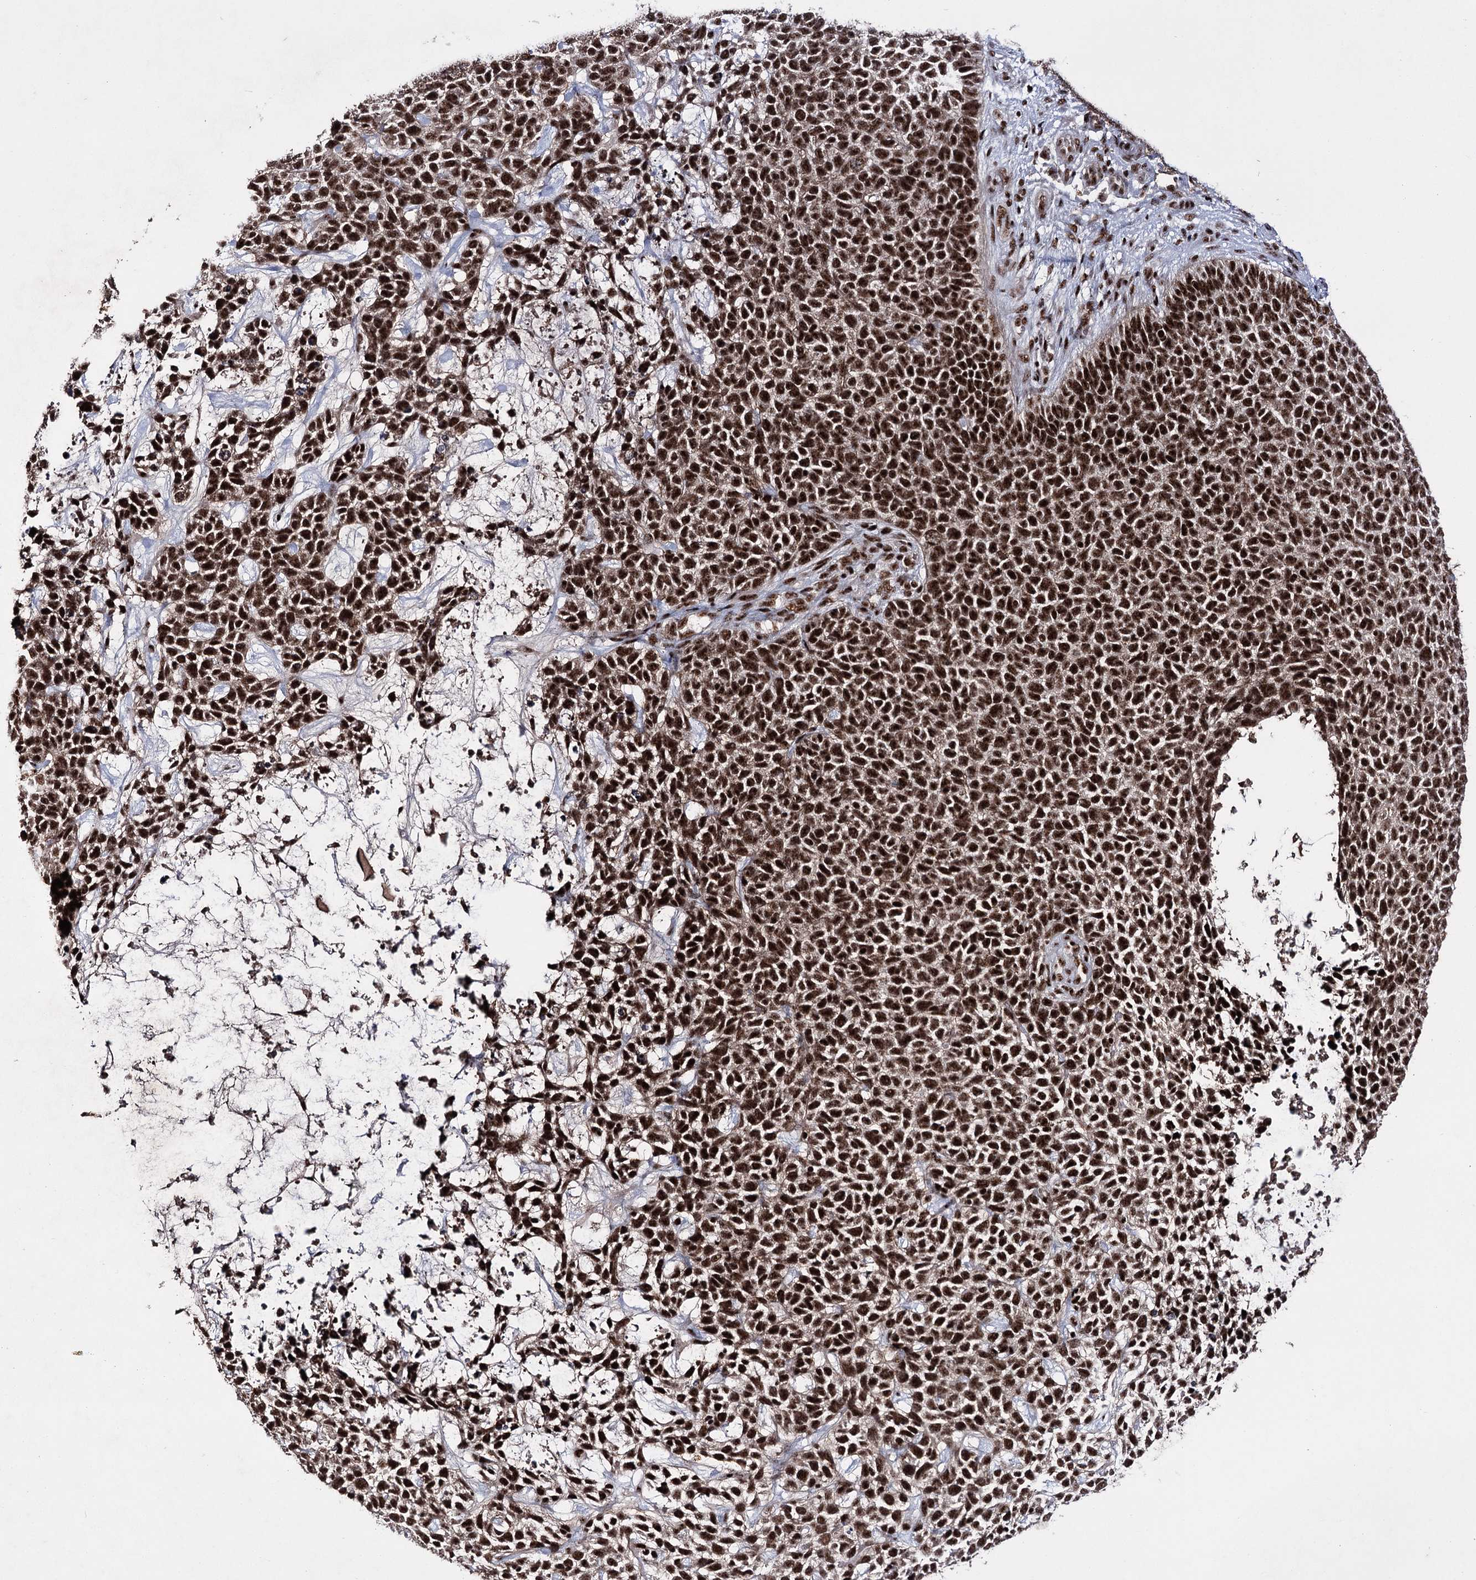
{"staining": {"intensity": "strong", "quantity": ">75%", "location": "nuclear"}, "tissue": "skin cancer", "cell_type": "Tumor cells", "image_type": "cancer", "snomed": [{"axis": "morphology", "description": "Basal cell carcinoma"}, {"axis": "topography", "description": "Skin"}], "caption": "Skin cancer (basal cell carcinoma) stained with immunohistochemistry reveals strong nuclear staining in about >75% of tumor cells.", "gene": "PRPF40A", "patient": {"sex": "female", "age": 84}}